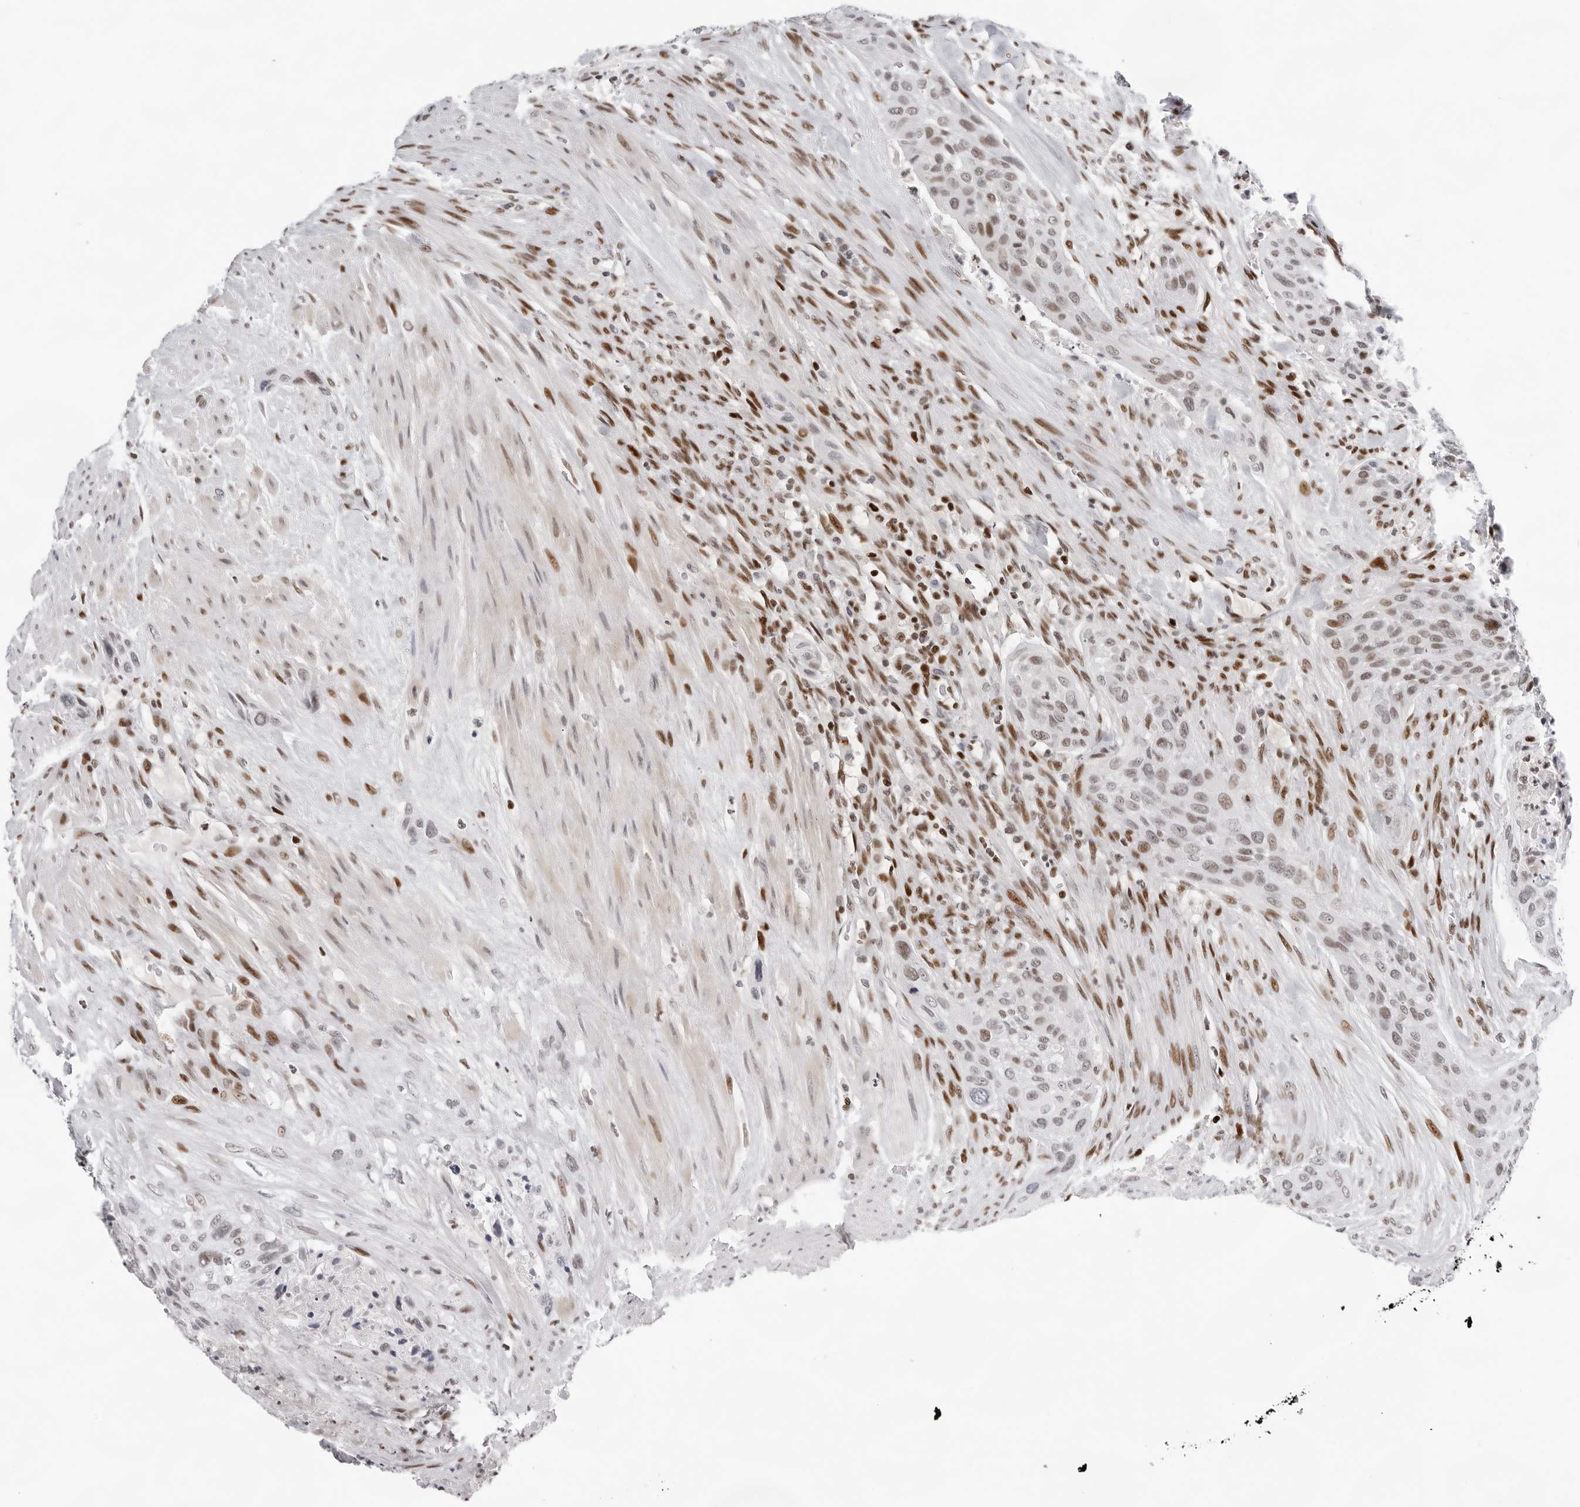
{"staining": {"intensity": "weak", "quantity": "25%-75%", "location": "nuclear"}, "tissue": "urothelial cancer", "cell_type": "Tumor cells", "image_type": "cancer", "snomed": [{"axis": "morphology", "description": "Urothelial carcinoma, High grade"}, {"axis": "topography", "description": "Urinary bladder"}], "caption": "Urothelial carcinoma (high-grade) was stained to show a protein in brown. There is low levels of weak nuclear staining in approximately 25%-75% of tumor cells. (Brightfield microscopy of DAB IHC at high magnification).", "gene": "OGG1", "patient": {"sex": "male", "age": 35}}